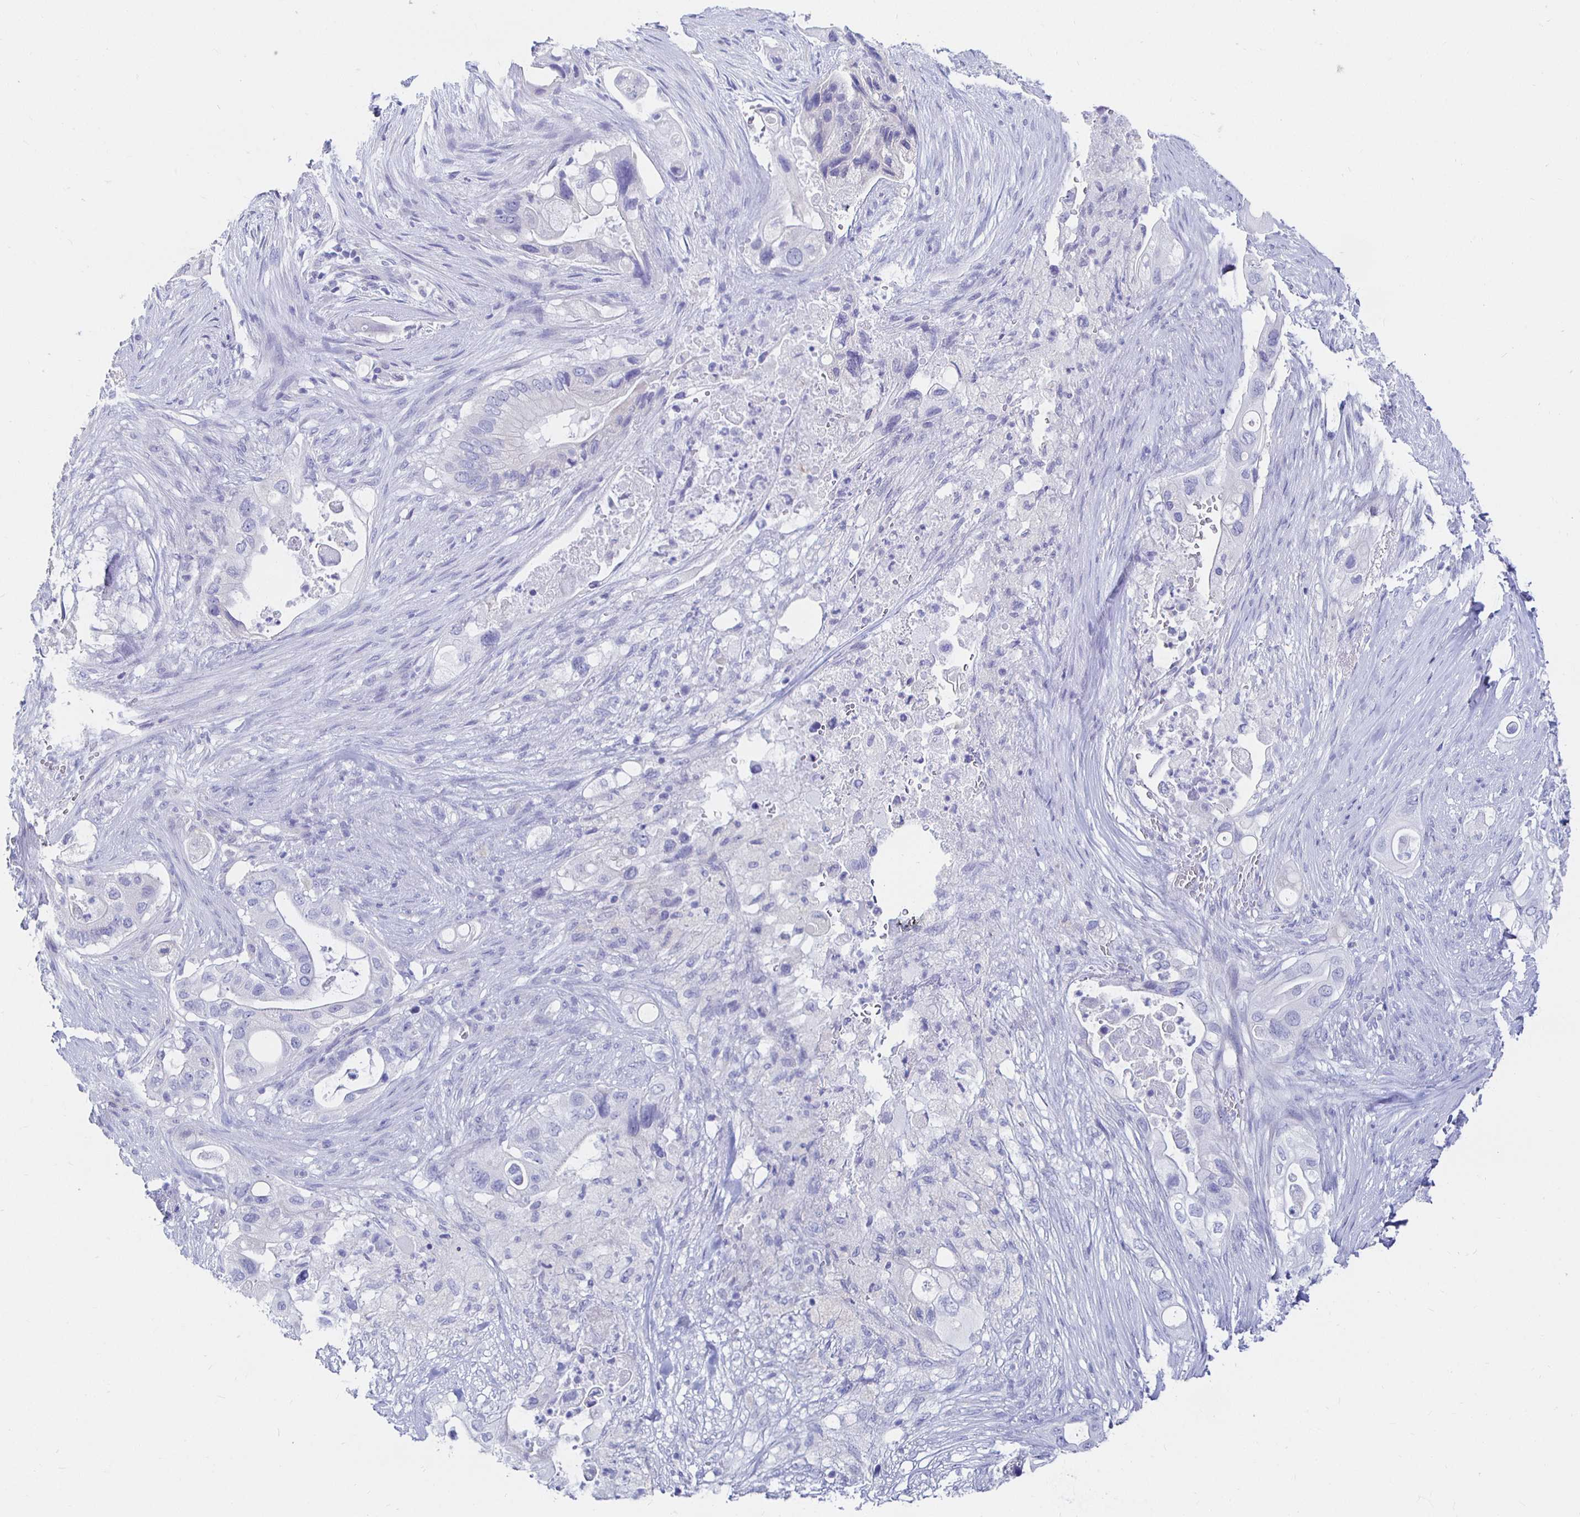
{"staining": {"intensity": "negative", "quantity": "none", "location": "none"}, "tissue": "pancreatic cancer", "cell_type": "Tumor cells", "image_type": "cancer", "snomed": [{"axis": "morphology", "description": "Adenocarcinoma, NOS"}, {"axis": "topography", "description": "Pancreas"}], "caption": "This is a micrograph of immunohistochemistry staining of pancreatic cancer, which shows no positivity in tumor cells.", "gene": "UMOD", "patient": {"sex": "female", "age": 72}}